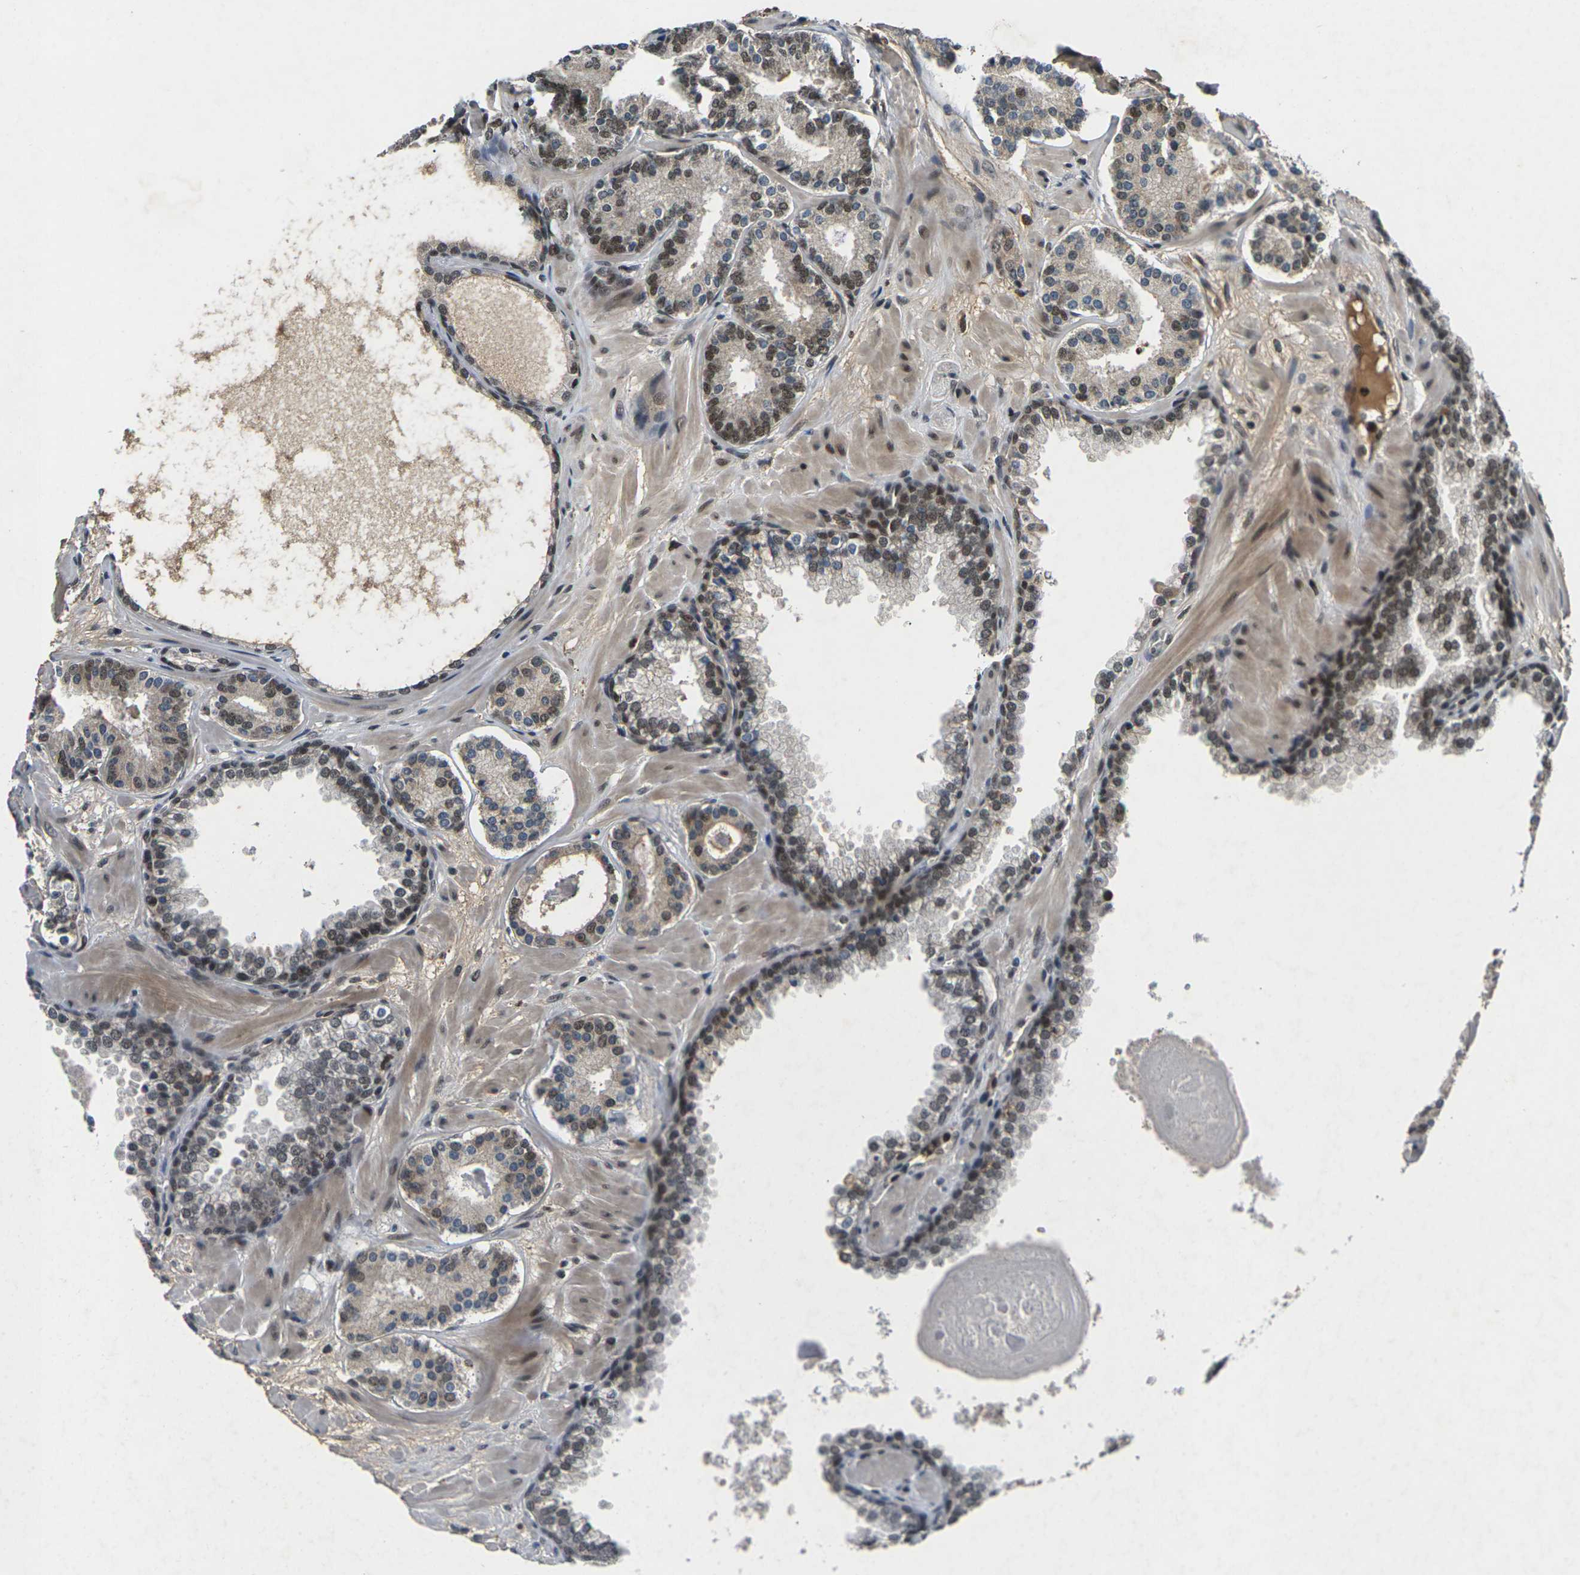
{"staining": {"intensity": "strong", "quantity": ">75%", "location": "nuclear"}, "tissue": "prostate cancer", "cell_type": "Tumor cells", "image_type": "cancer", "snomed": [{"axis": "morphology", "description": "Adenocarcinoma, Low grade"}, {"axis": "topography", "description": "Prostate"}], "caption": "Tumor cells display strong nuclear expression in approximately >75% of cells in prostate cancer.", "gene": "NELFA", "patient": {"sex": "male", "age": 63}}